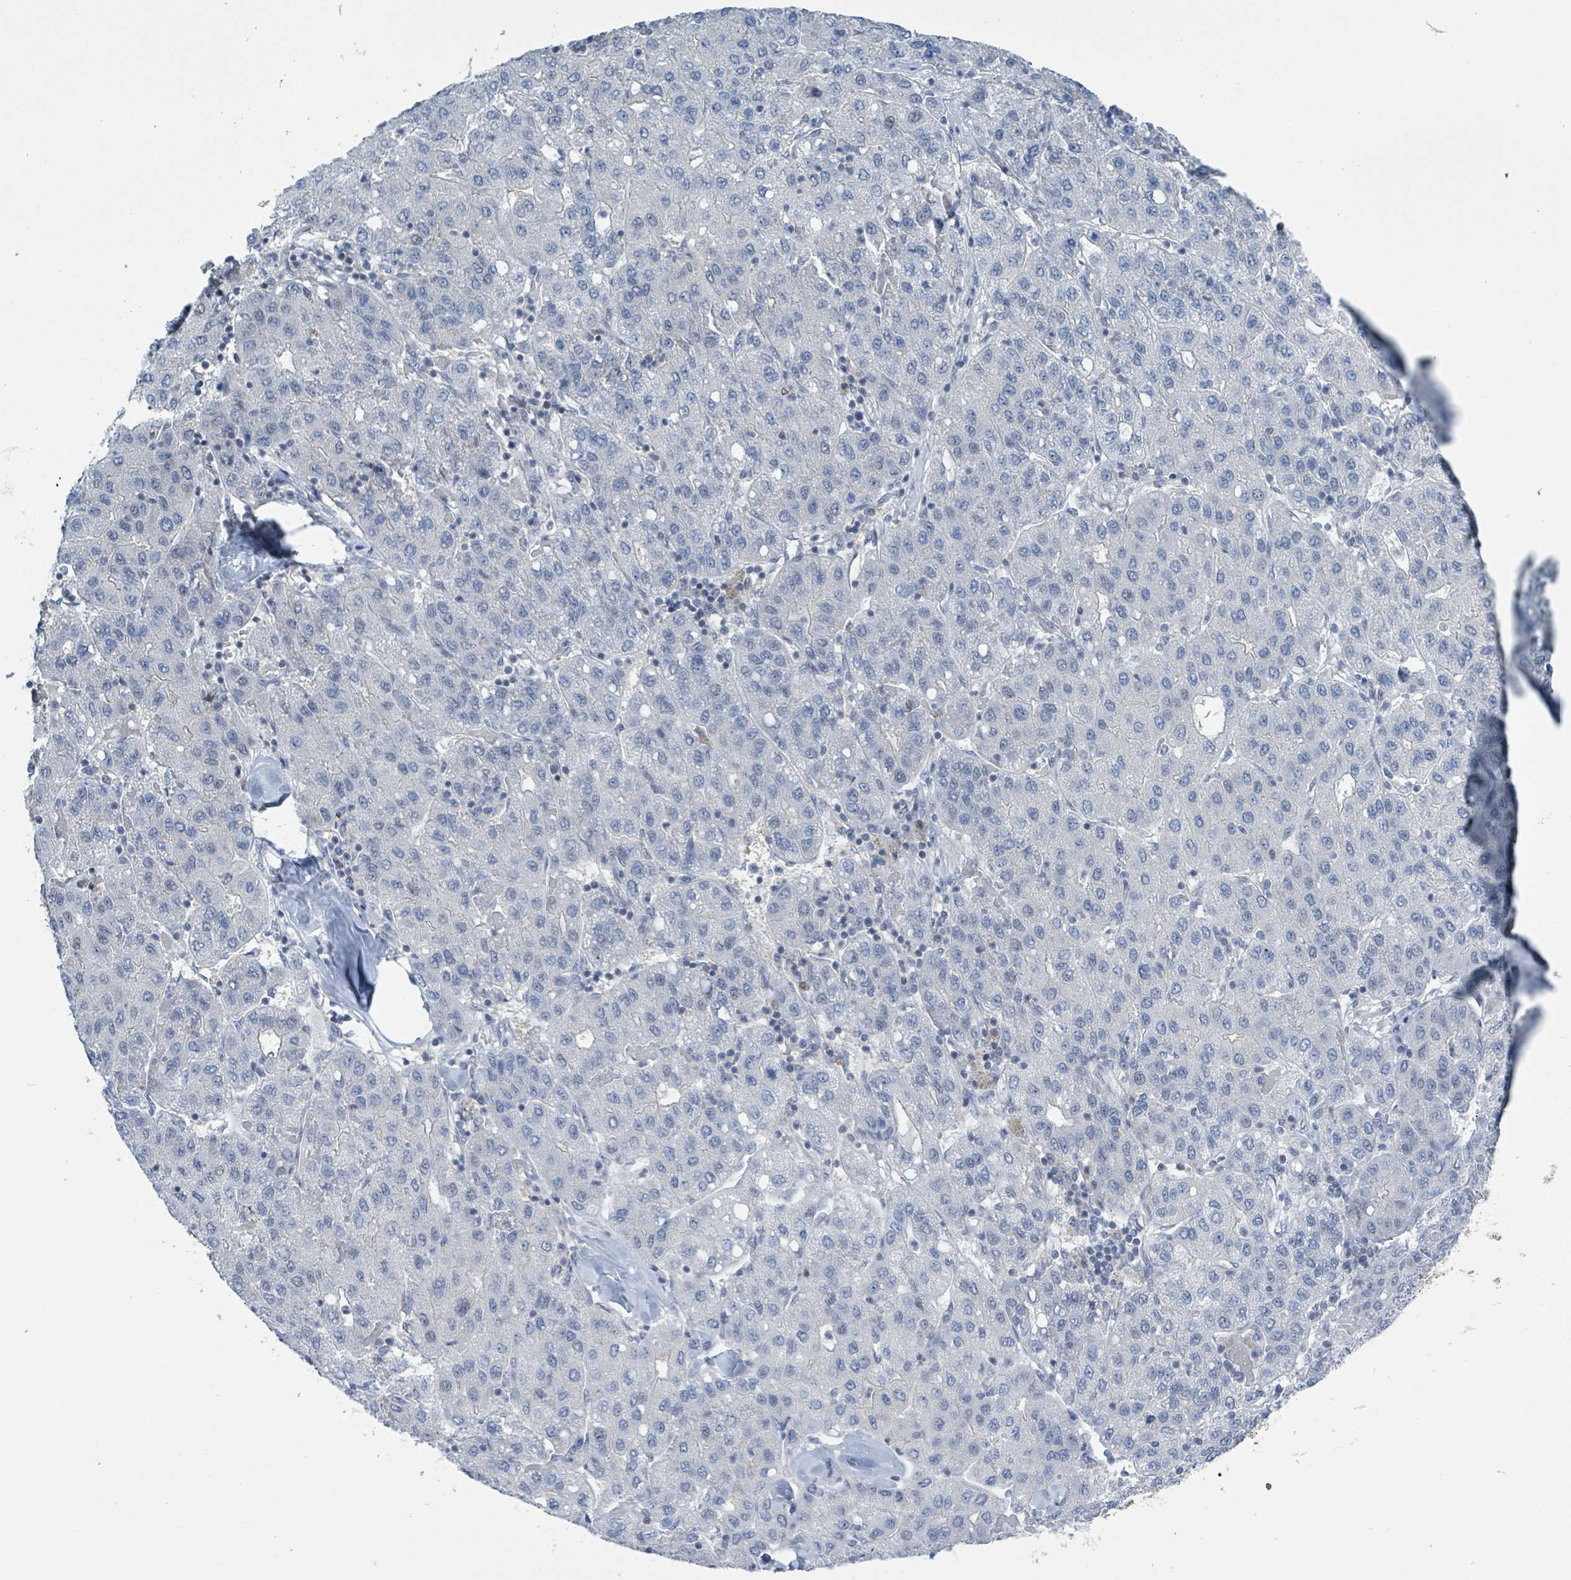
{"staining": {"intensity": "negative", "quantity": "none", "location": "none"}, "tissue": "liver cancer", "cell_type": "Tumor cells", "image_type": "cancer", "snomed": [{"axis": "morphology", "description": "Carcinoma, Hepatocellular, NOS"}, {"axis": "topography", "description": "Liver"}], "caption": "Immunohistochemistry image of neoplastic tissue: hepatocellular carcinoma (liver) stained with DAB reveals no significant protein expression in tumor cells.", "gene": "DGKZ", "patient": {"sex": "male", "age": 65}}